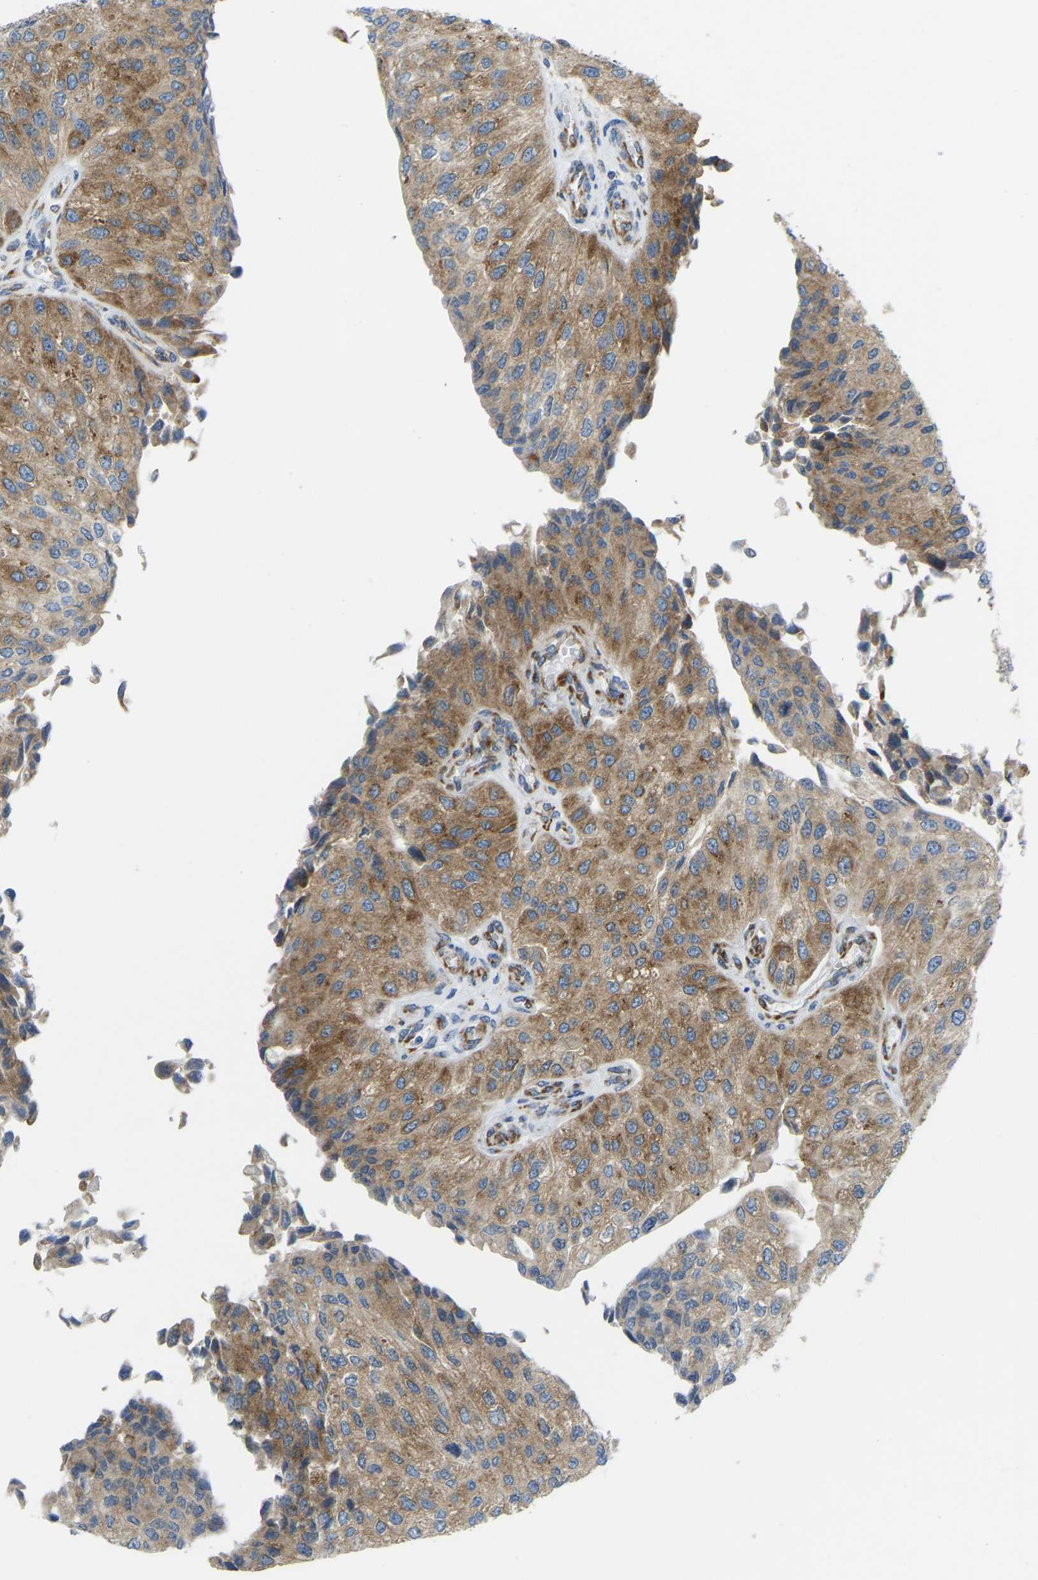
{"staining": {"intensity": "moderate", "quantity": ">75%", "location": "cytoplasmic/membranous"}, "tissue": "urothelial cancer", "cell_type": "Tumor cells", "image_type": "cancer", "snomed": [{"axis": "morphology", "description": "Urothelial carcinoma, High grade"}, {"axis": "topography", "description": "Kidney"}, {"axis": "topography", "description": "Urinary bladder"}], "caption": "A micrograph of high-grade urothelial carcinoma stained for a protein displays moderate cytoplasmic/membranous brown staining in tumor cells. (DAB (3,3'-diaminobenzidine) IHC, brown staining for protein, blue staining for nuclei).", "gene": "SND1", "patient": {"sex": "male", "age": 77}}